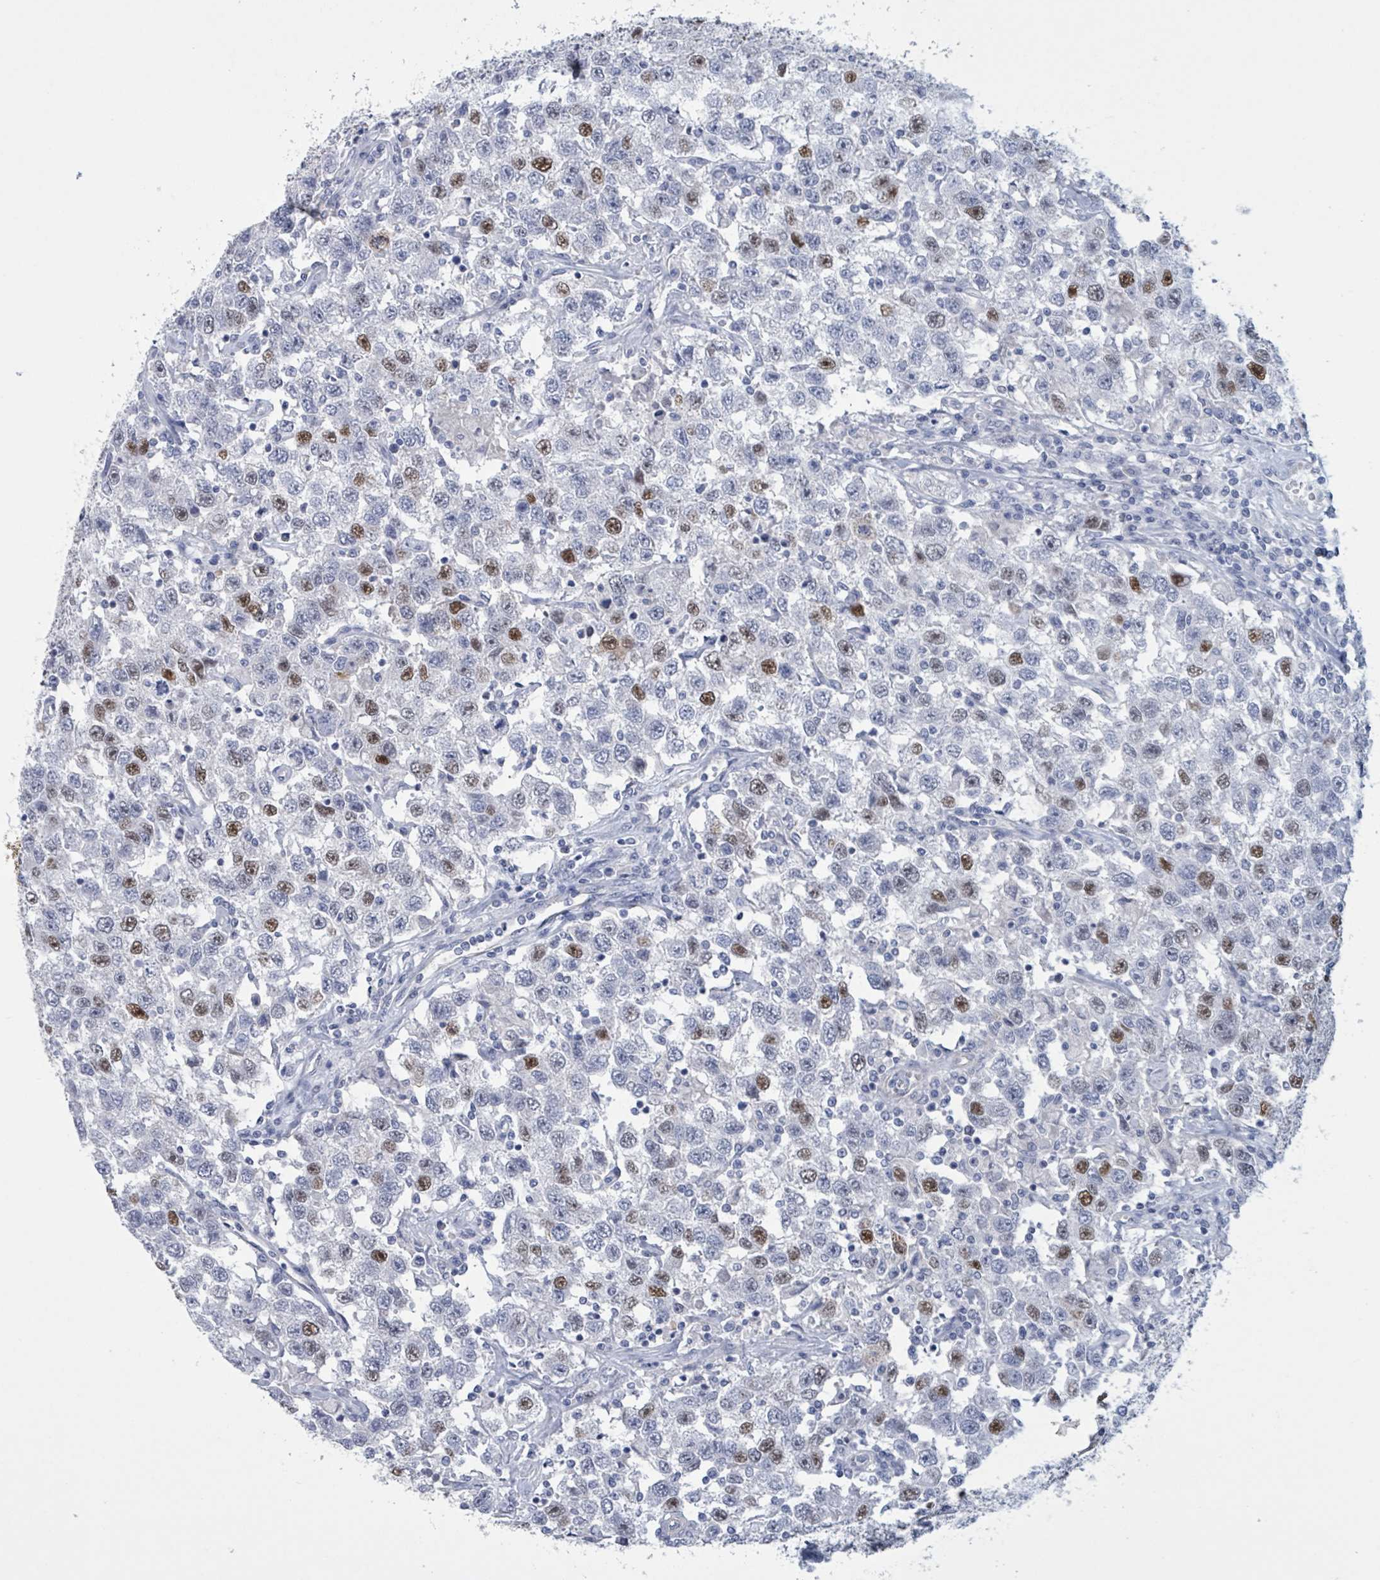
{"staining": {"intensity": "strong", "quantity": "<25%", "location": "nuclear"}, "tissue": "testis cancer", "cell_type": "Tumor cells", "image_type": "cancer", "snomed": [{"axis": "morphology", "description": "Seminoma, NOS"}, {"axis": "topography", "description": "Testis"}], "caption": "The immunohistochemical stain labels strong nuclear expression in tumor cells of seminoma (testis) tissue.", "gene": "CT45A5", "patient": {"sex": "male", "age": 41}}